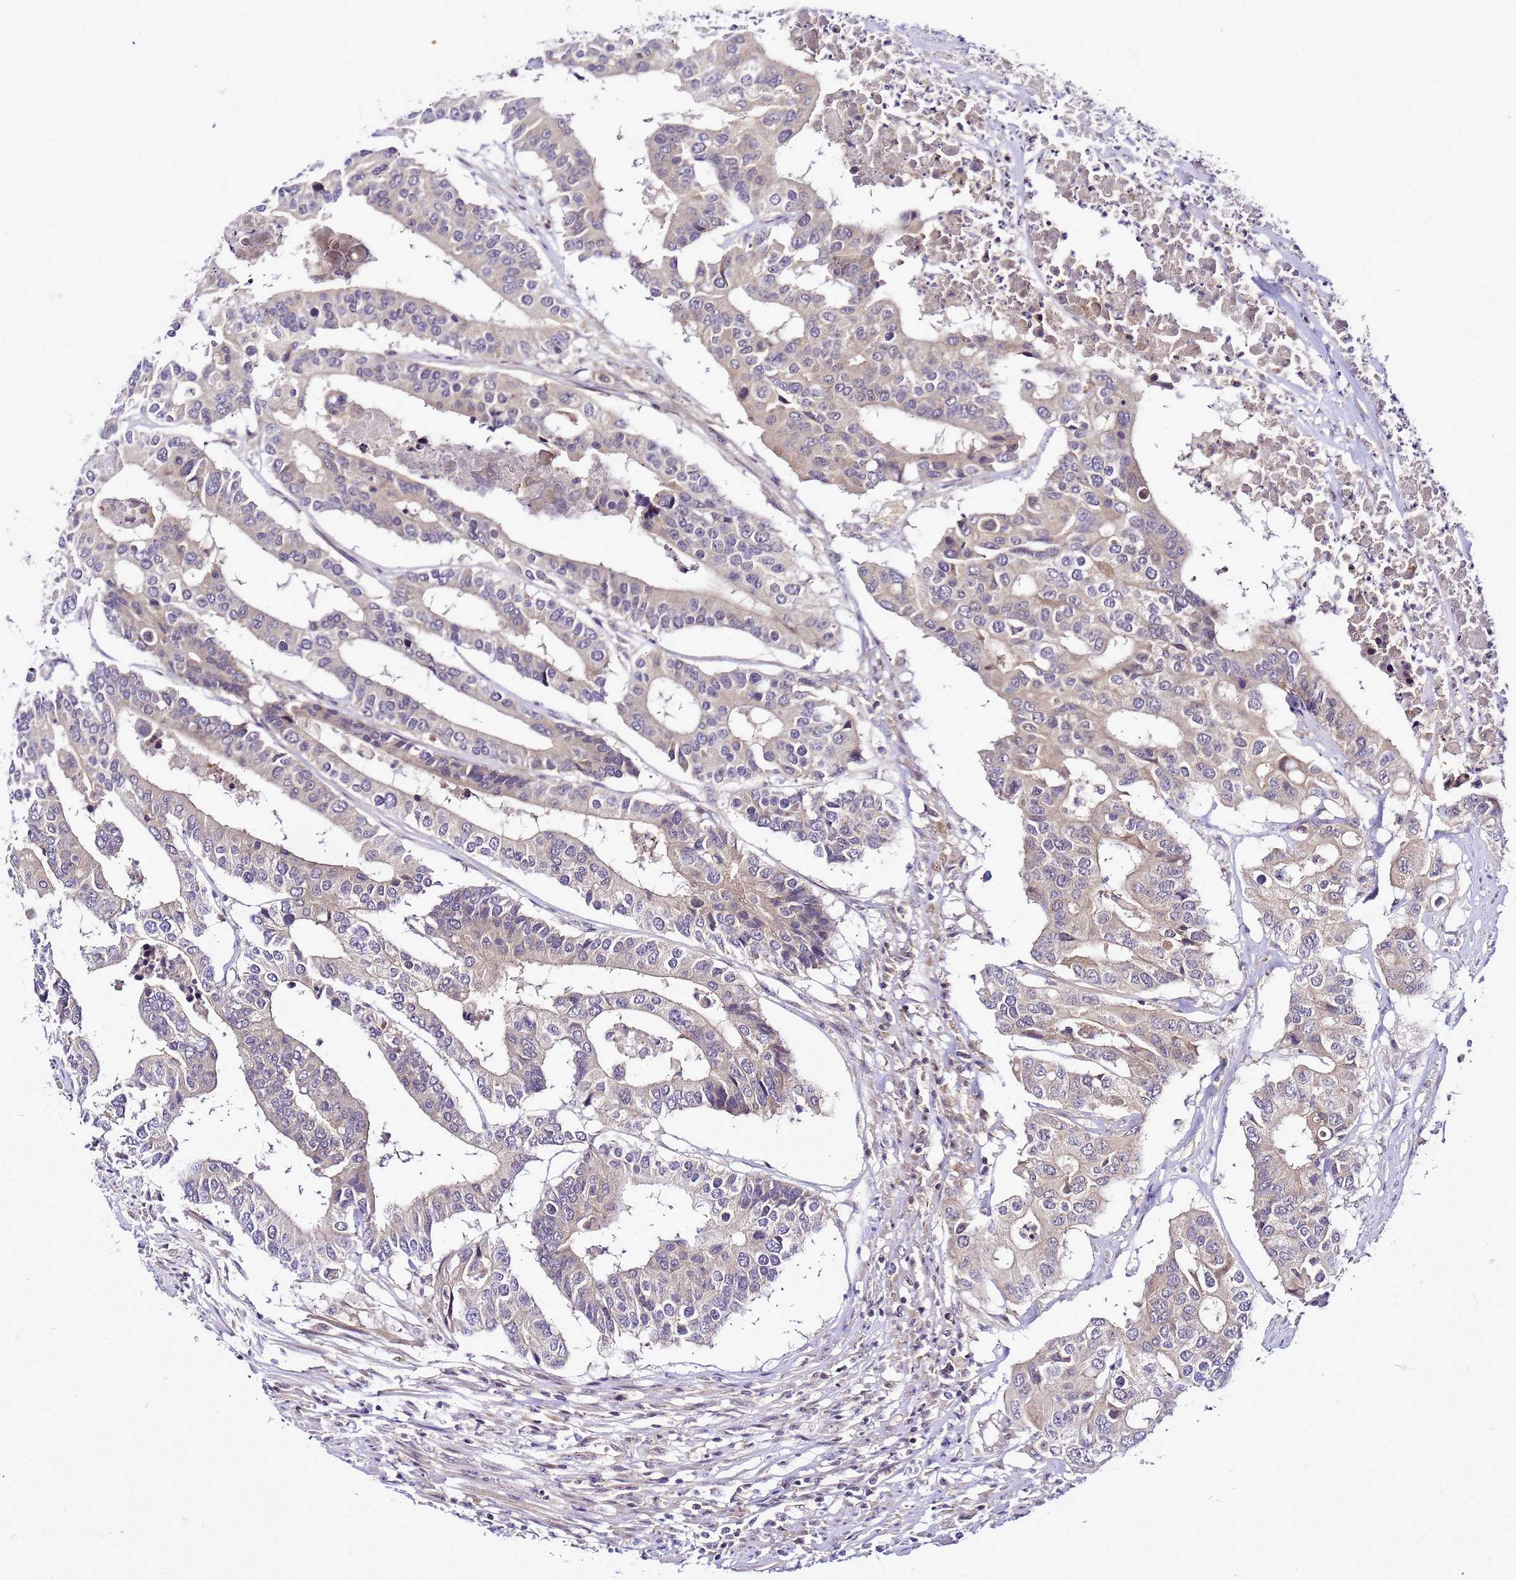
{"staining": {"intensity": "weak", "quantity": ">75%", "location": "cytoplasmic/membranous"}, "tissue": "colorectal cancer", "cell_type": "Tumor cells", "image_type": "cancer", "snomed": [{"axis": "morphology", "description": "Adenocarcinoma, NOS"}, {"axis": "topography", "description": "Colon"}], "caption": "Colorectal adenocarcinoma stained for a protein shows weak cytoplasmic/membranous positivity in tumor cells.", "gene": "SAT1", "patient": {"sex": "male", "age": 77}}